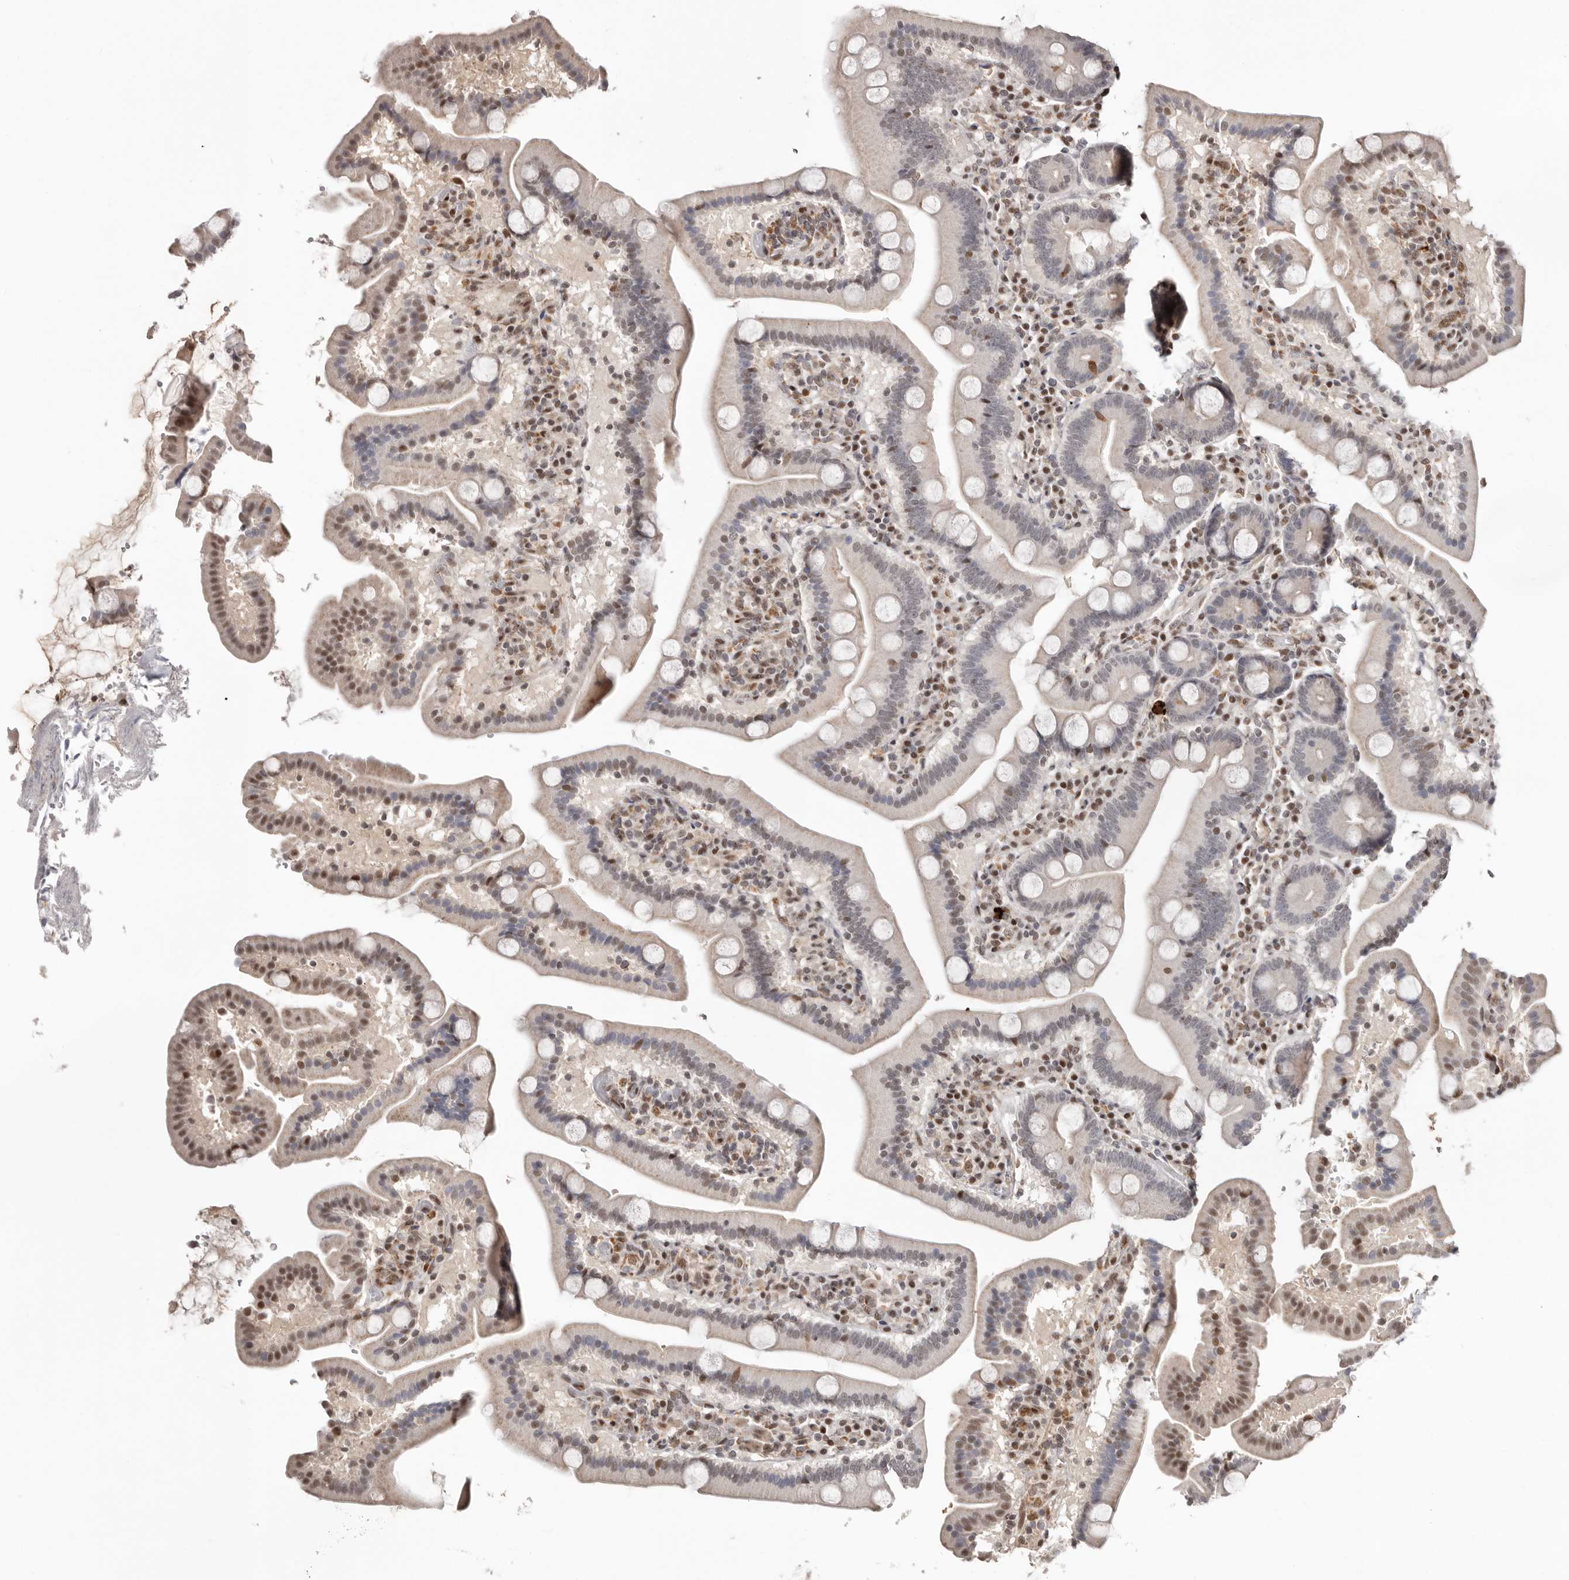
{"staining": {"intensity": "moderate", "quantity": "<25%", "location": "nuclear"}, "tissue": "duodenum", "cell_type": "Glandular cells", "image_type": "normal", "snomed": [{"axis": "morphology", "description": "Normal tissue, NOS"}, {"axis": "topography", "description": "Duodenum"}], "caption": "Protein staining displays moderate nuclear staining in approximately <25% of glandular cells in benign duodenum.", "gene": "SMAD7", "patient": {"sex": "male", "age": 55}}